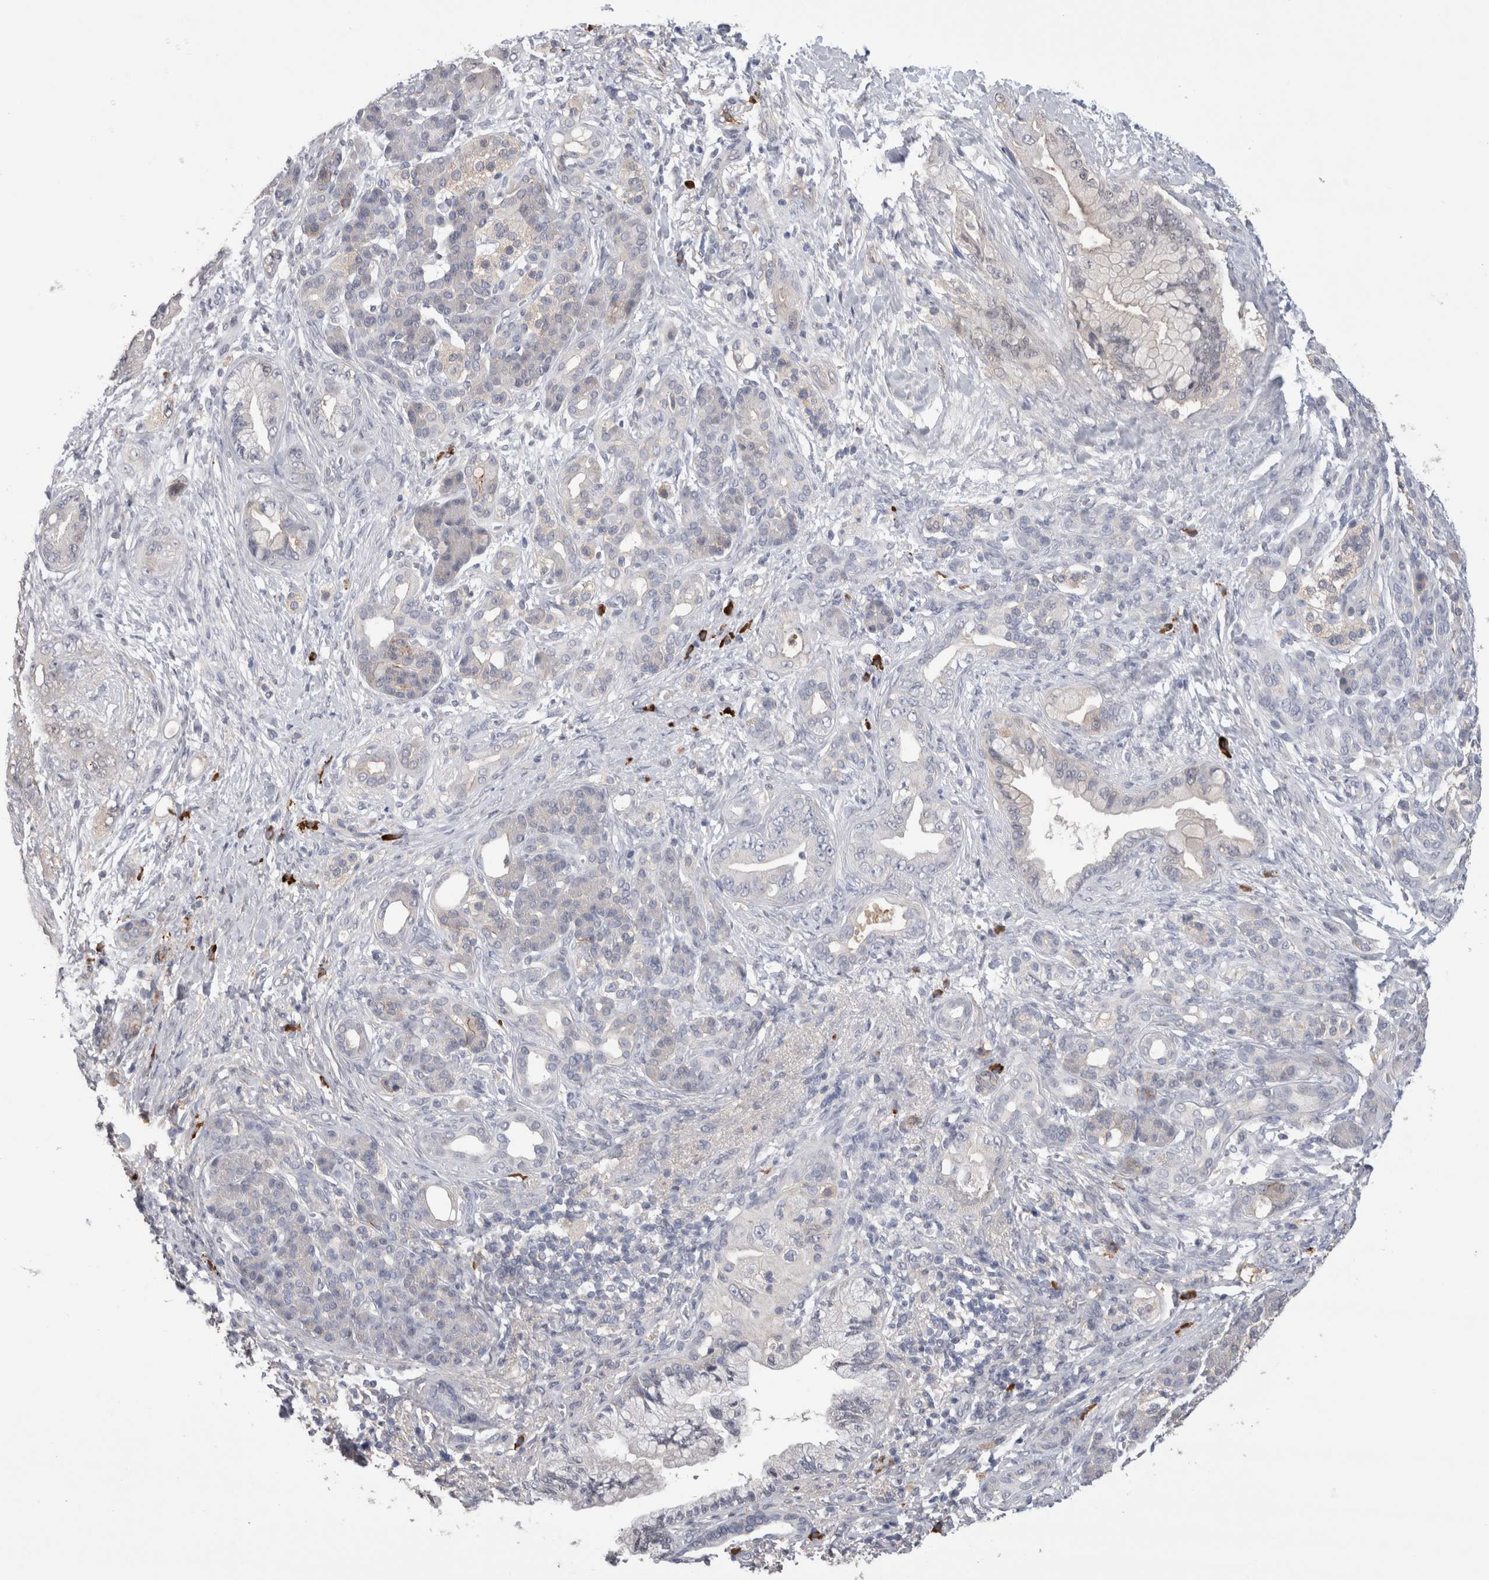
{"staining": {"intensity": "negative", "quantity": "none", "location": "none"}, "tissue": "pancreatic cancer", "cell_type": "Tumor cells", "image_type": "cancer", "snomed": [{"axis": "morphology", "description": "Adenocarcinoma, NOS"}, {"axis": "topography", "description": "Pancreas"}], "caption": "Immunohistochemistry photomicrograph of pancreatic adenocarcinoma stained for a protein (brown), which exhibits no positivity in tumor cells.", "gene": "PPP3CC", "patient": {"sex": "male", "age": 59}}